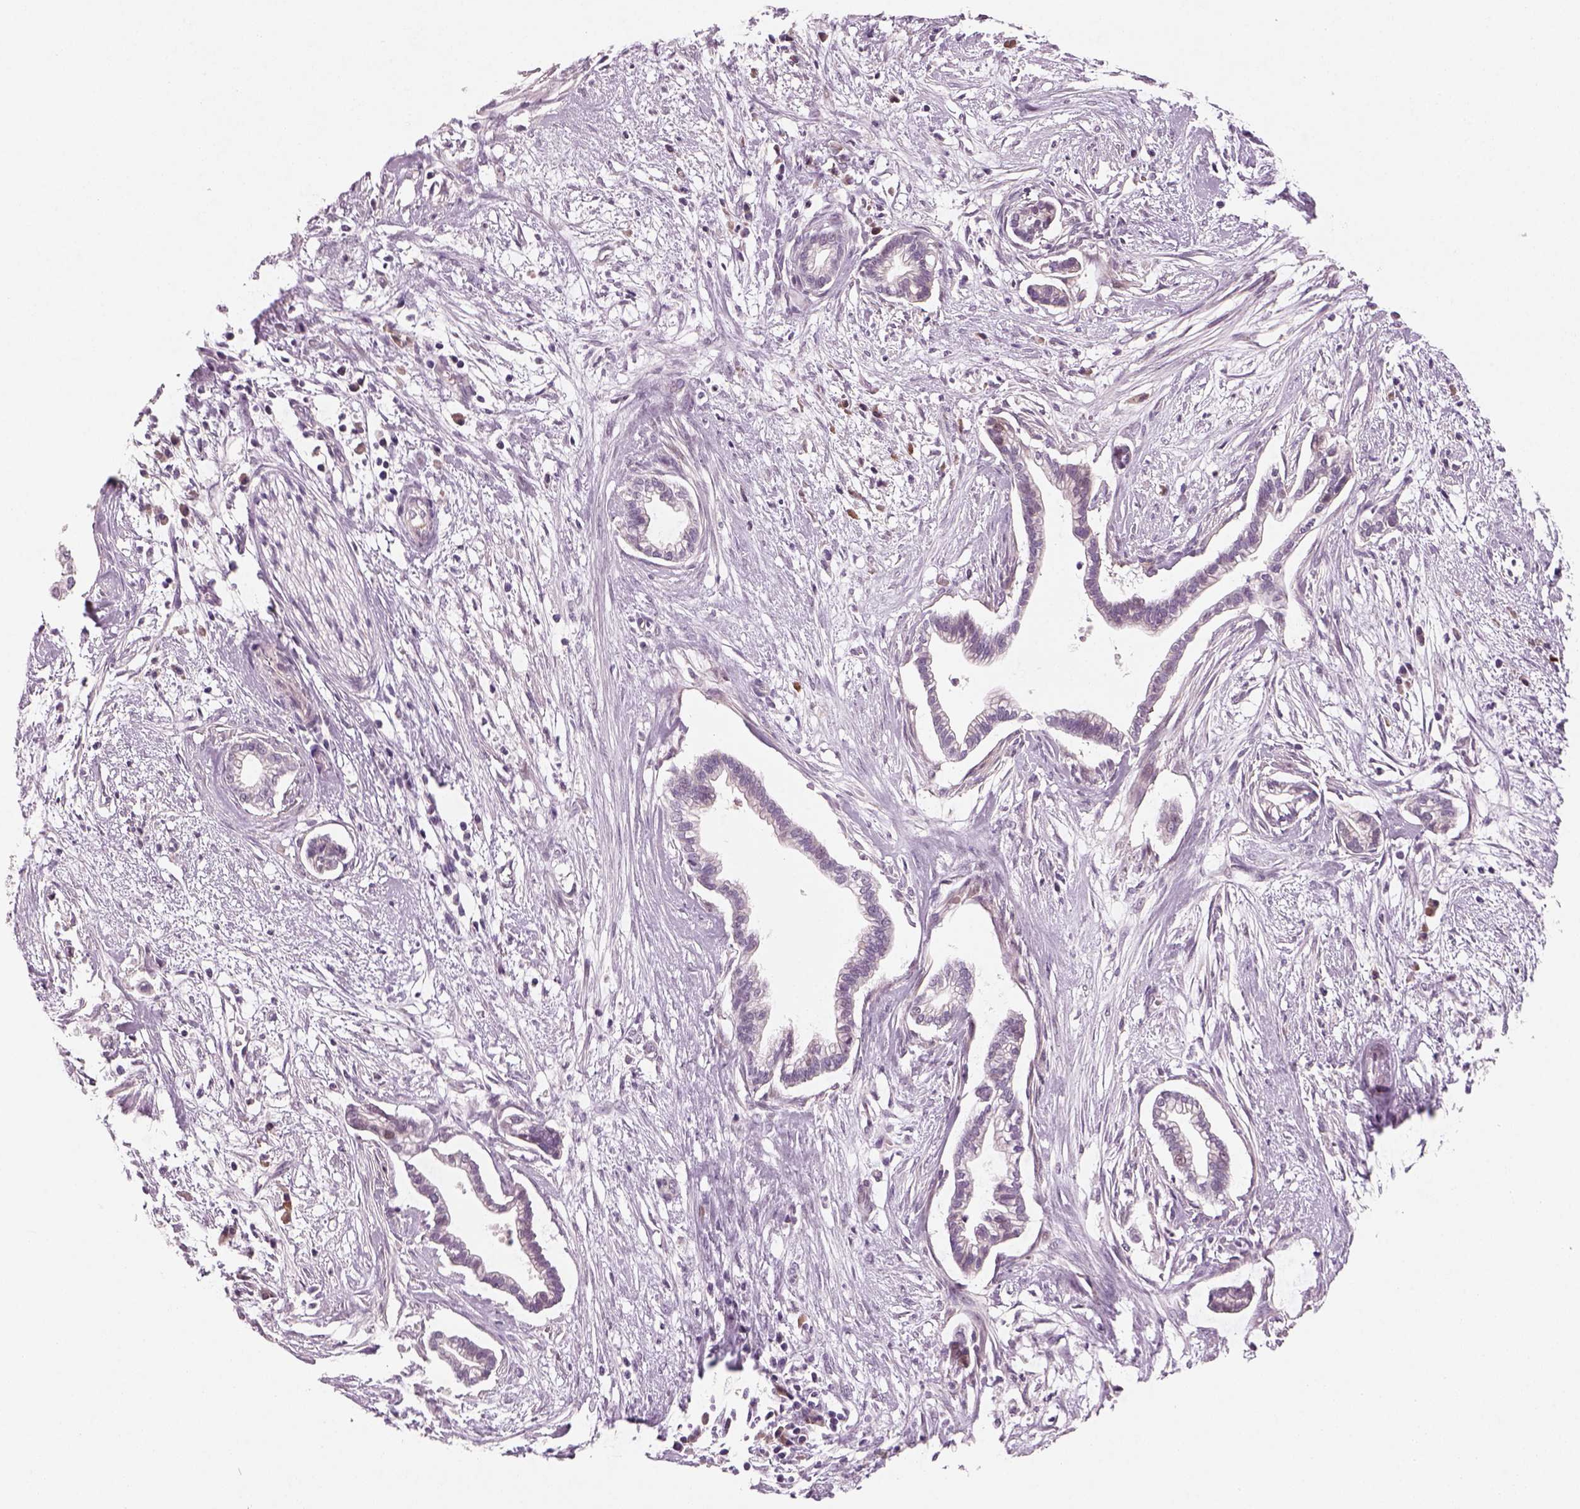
{"staining": {"intensity": "negative", "quantity": "none", "location": "none"}, "tissue": "cervical cancer", "cell_type": "Tumor cells", "image_type": "cancer", "snomed": [{"axis": "morphology", "description": "Adenocarcinoma, NOS"}, {"axis": "topography", "description": "Cervix"}], "caption": "Immunohistochemistry photomicrograph of cervical adenocarcinoma stained for a protein (brown), which reveals no staining in tumor cells.", "gene": "PENK", "patient": {"sex": "female", "age": 62}}